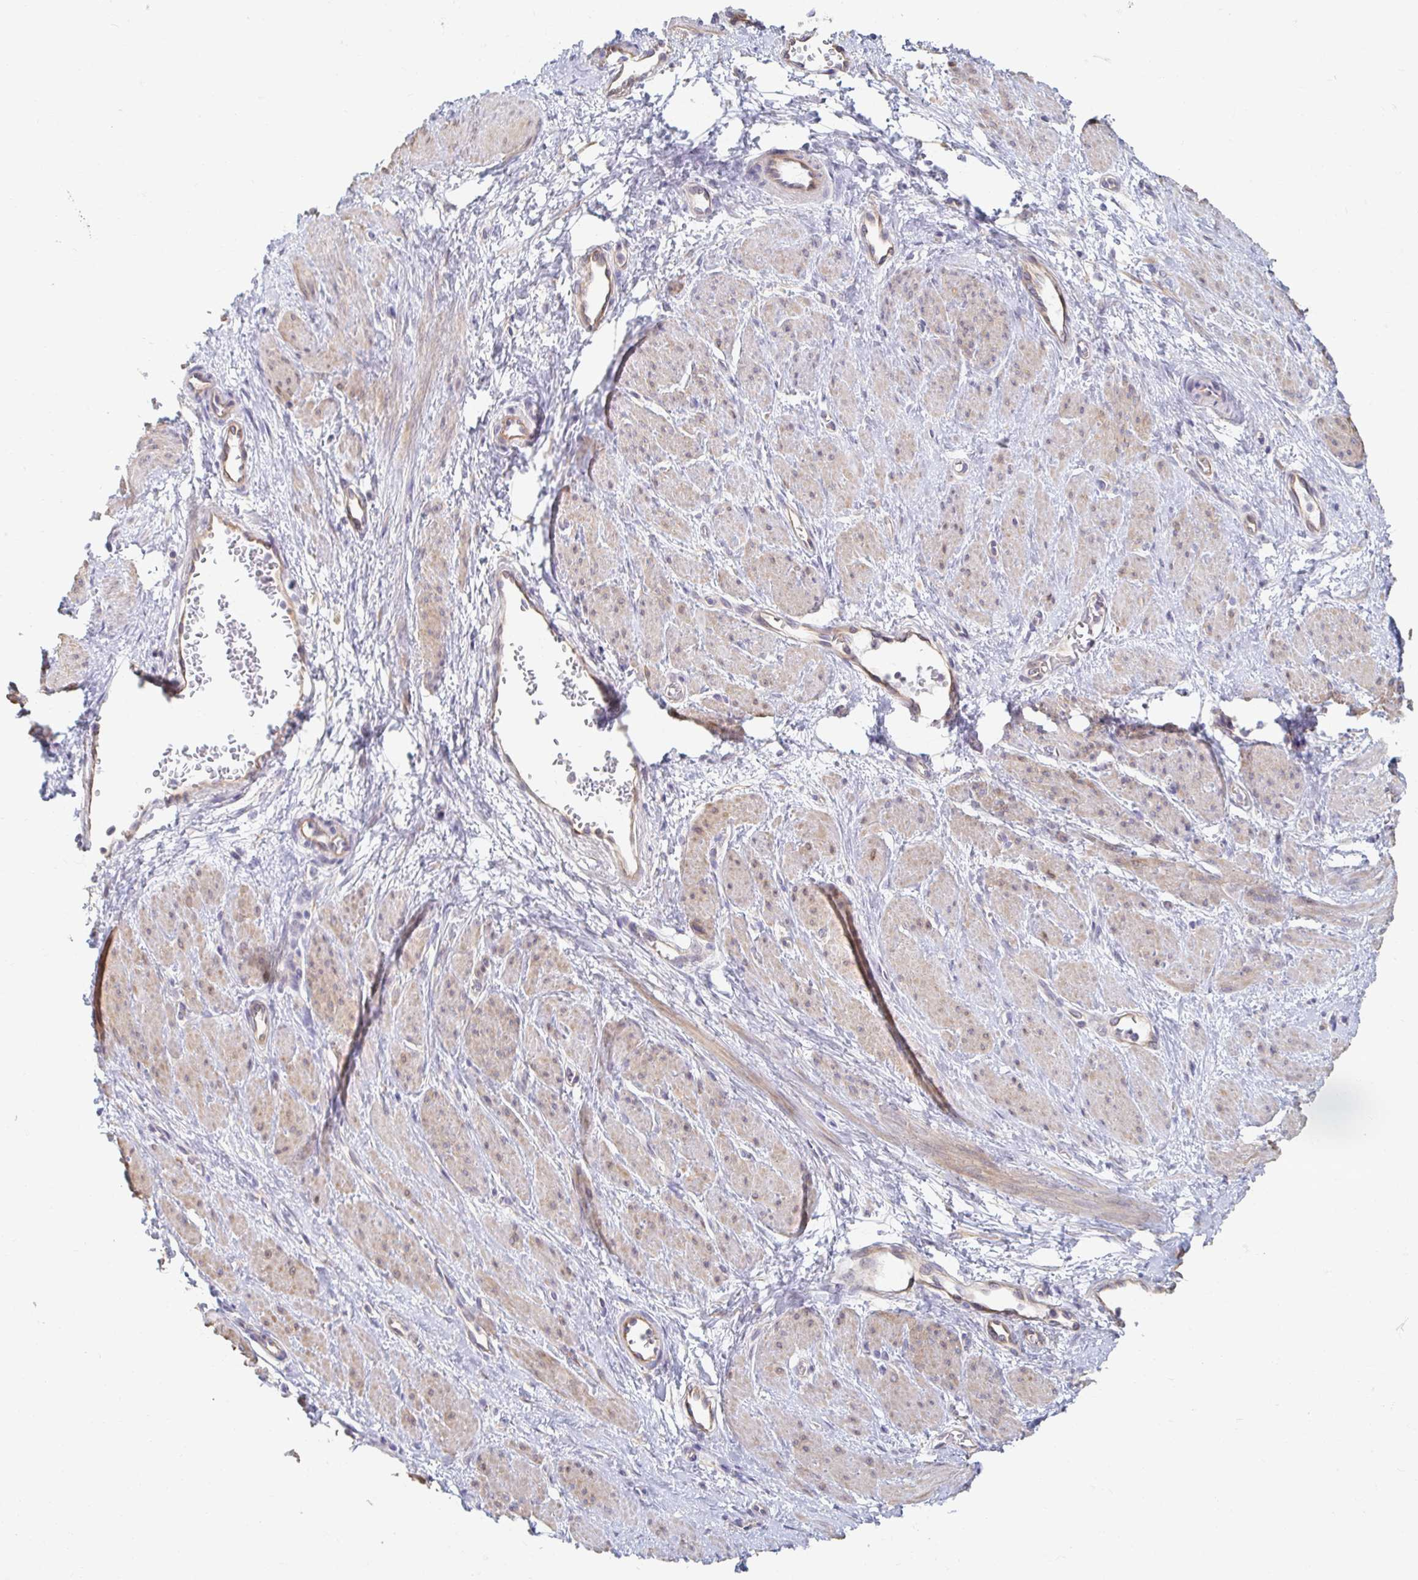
{"staining": {"intensity": "weak", "quantity": "25%-75%", "location": "cytoplasmic/membranous"}, "tissue": "smooth muscle", "cell_type": "Smooth muscle cells", "image_type": "normal", "snomed": [{"axis": "morphology", "description": "Normal tissue, NOS"}, {"axis": "topography", "description": "Smooth muscle"}, {"axis": "topography", "description": "Uterus"}], "caption": "This histopathology image shows immunohistochemistry (IHC) staining of normal human smooth muscle, with low weak cytoplasmic/membranous staining in approximately 25%-75% of smooth muscle cells.", "gene": "MYLK2", "patient": {"sex": "female", "age": 39}}